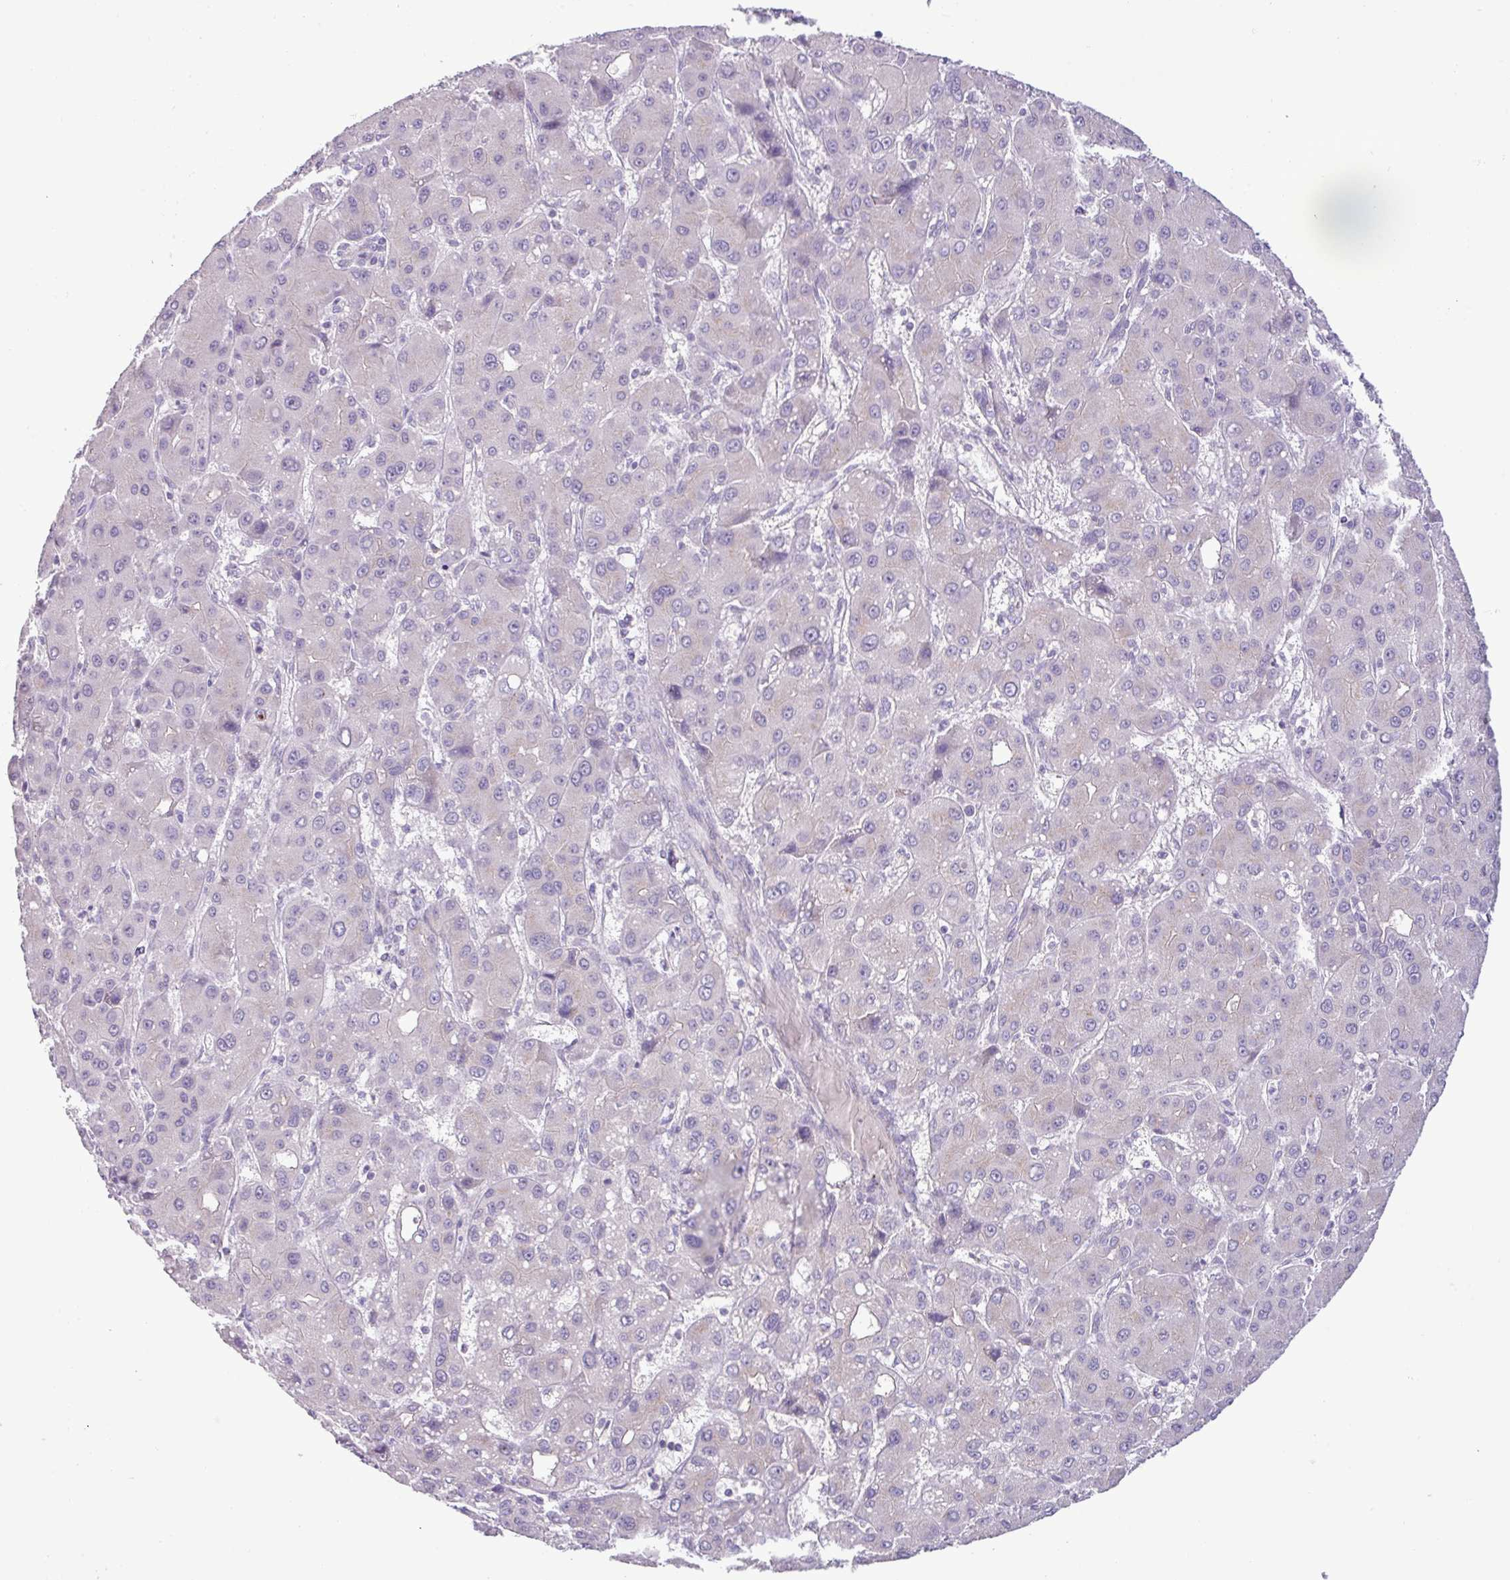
{"staining": {"intensity": "negative", "quantity": "none", "location": "none"}, "tissue": "liver cancer", "cell_type": "Tumor cells", "image_type": "cancer", "snomed": [{"axis": "morphology", "description": "Carcinoma, Hepatocellular, NOS"}, {"axis": "topography", "description": "Liver"}], "caption": "This is a histopathology image of IHC staining of liver hepatocellular carcinoma, which shows no expression in tumor cells.", "gene": "STIMATE", "patient": {"sex": "male", "age": 55}}